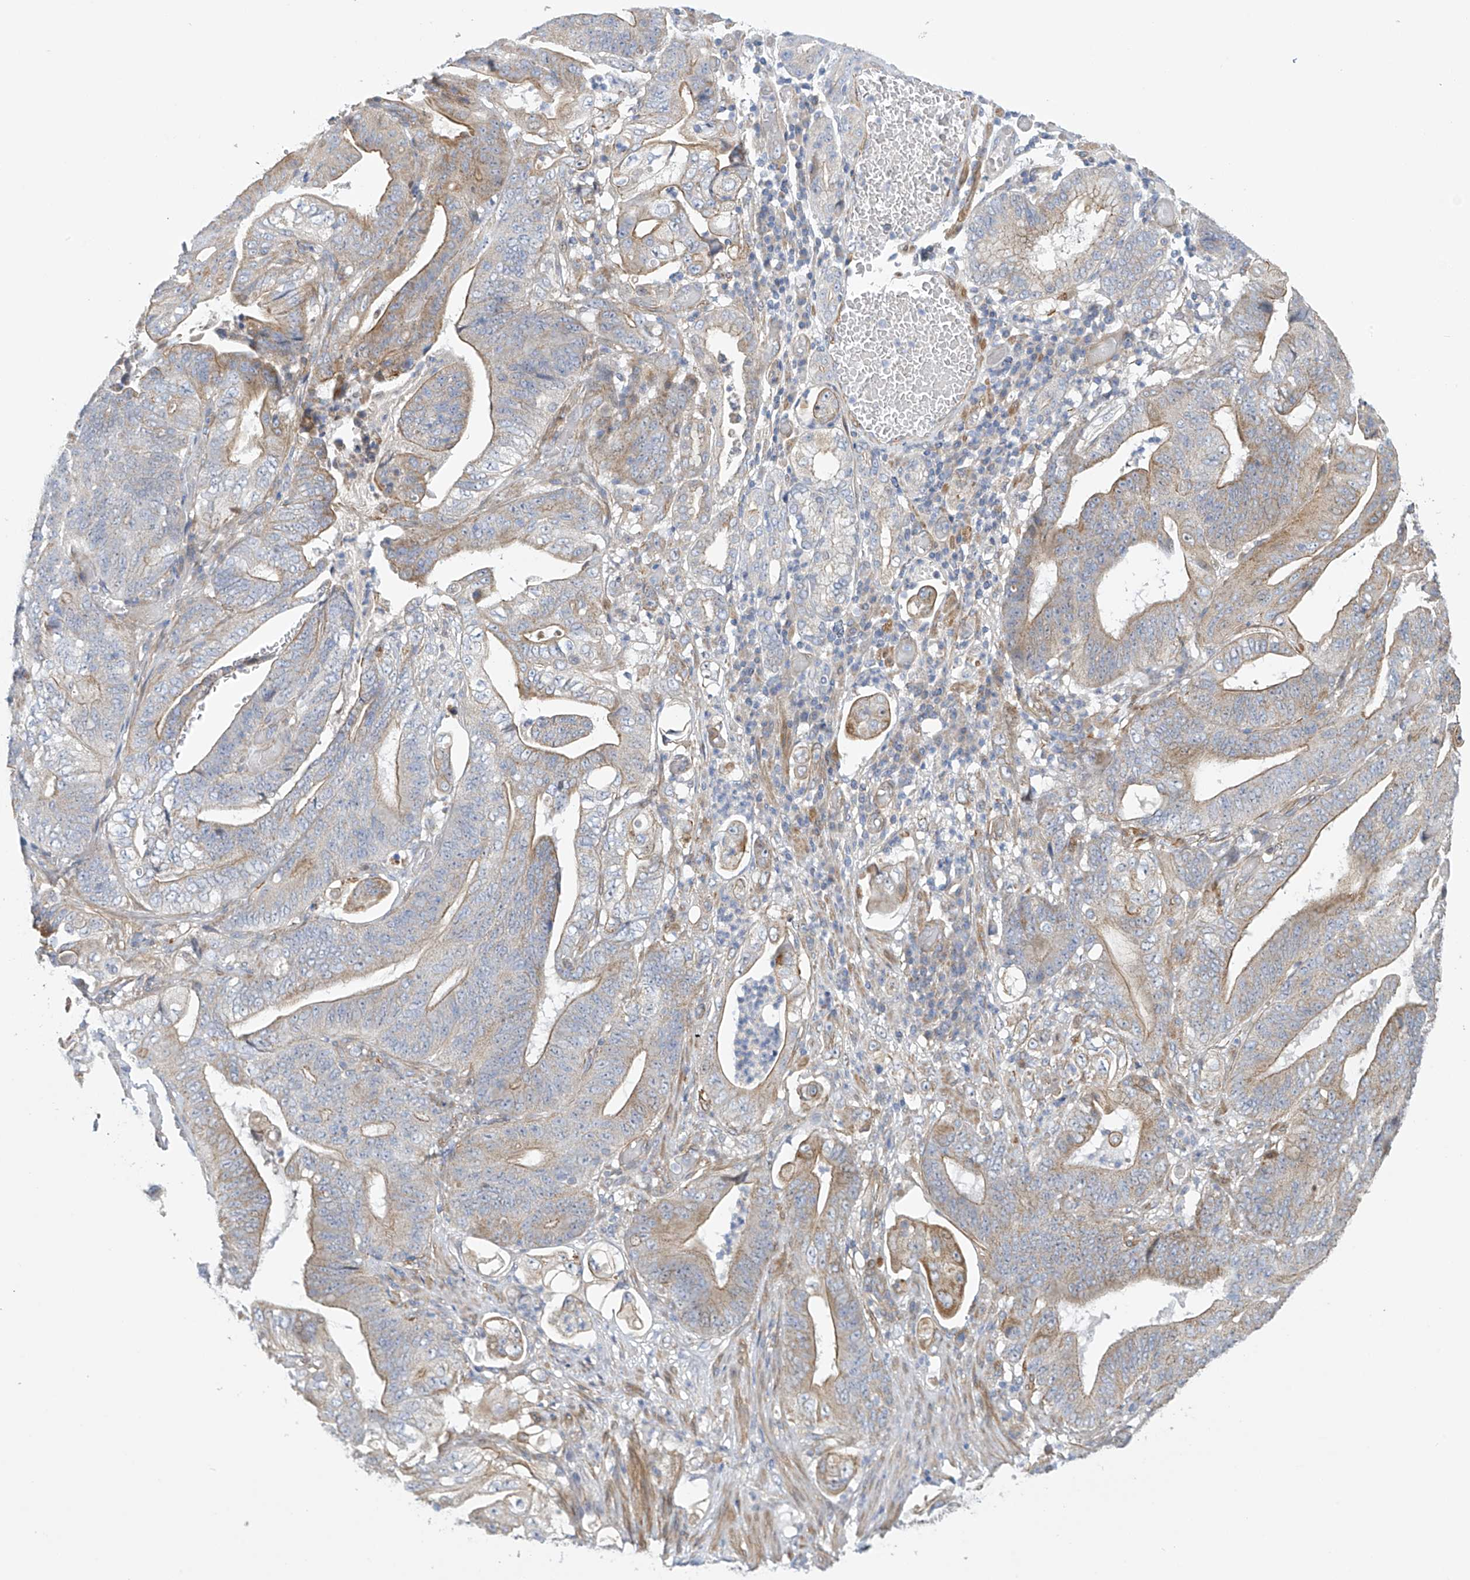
{"staining": {"intensity": "moderate", "quantity": "25%-75%", "location": "cytoplasmic/membranous"}, "tissue": "stomach cancer", "cell_type": "Tumor cells", "image_type": "cancer", "snomed": [{"axis": "morphology", "description": "Adenocarcinoma, NOS"}, {"axis": "topography", "description": "Stomach"}], "caption": "A medium amount of moderate cytoplasmic/membranous staining is seen in approximately 25%-75% of tumor cells in stomach adenocarcinoma tissue. (Brightfield microscopy of DAB IHC at high magnification).", "gene": "ZNF641", "patient": {"sex": "female", "age": 73}}